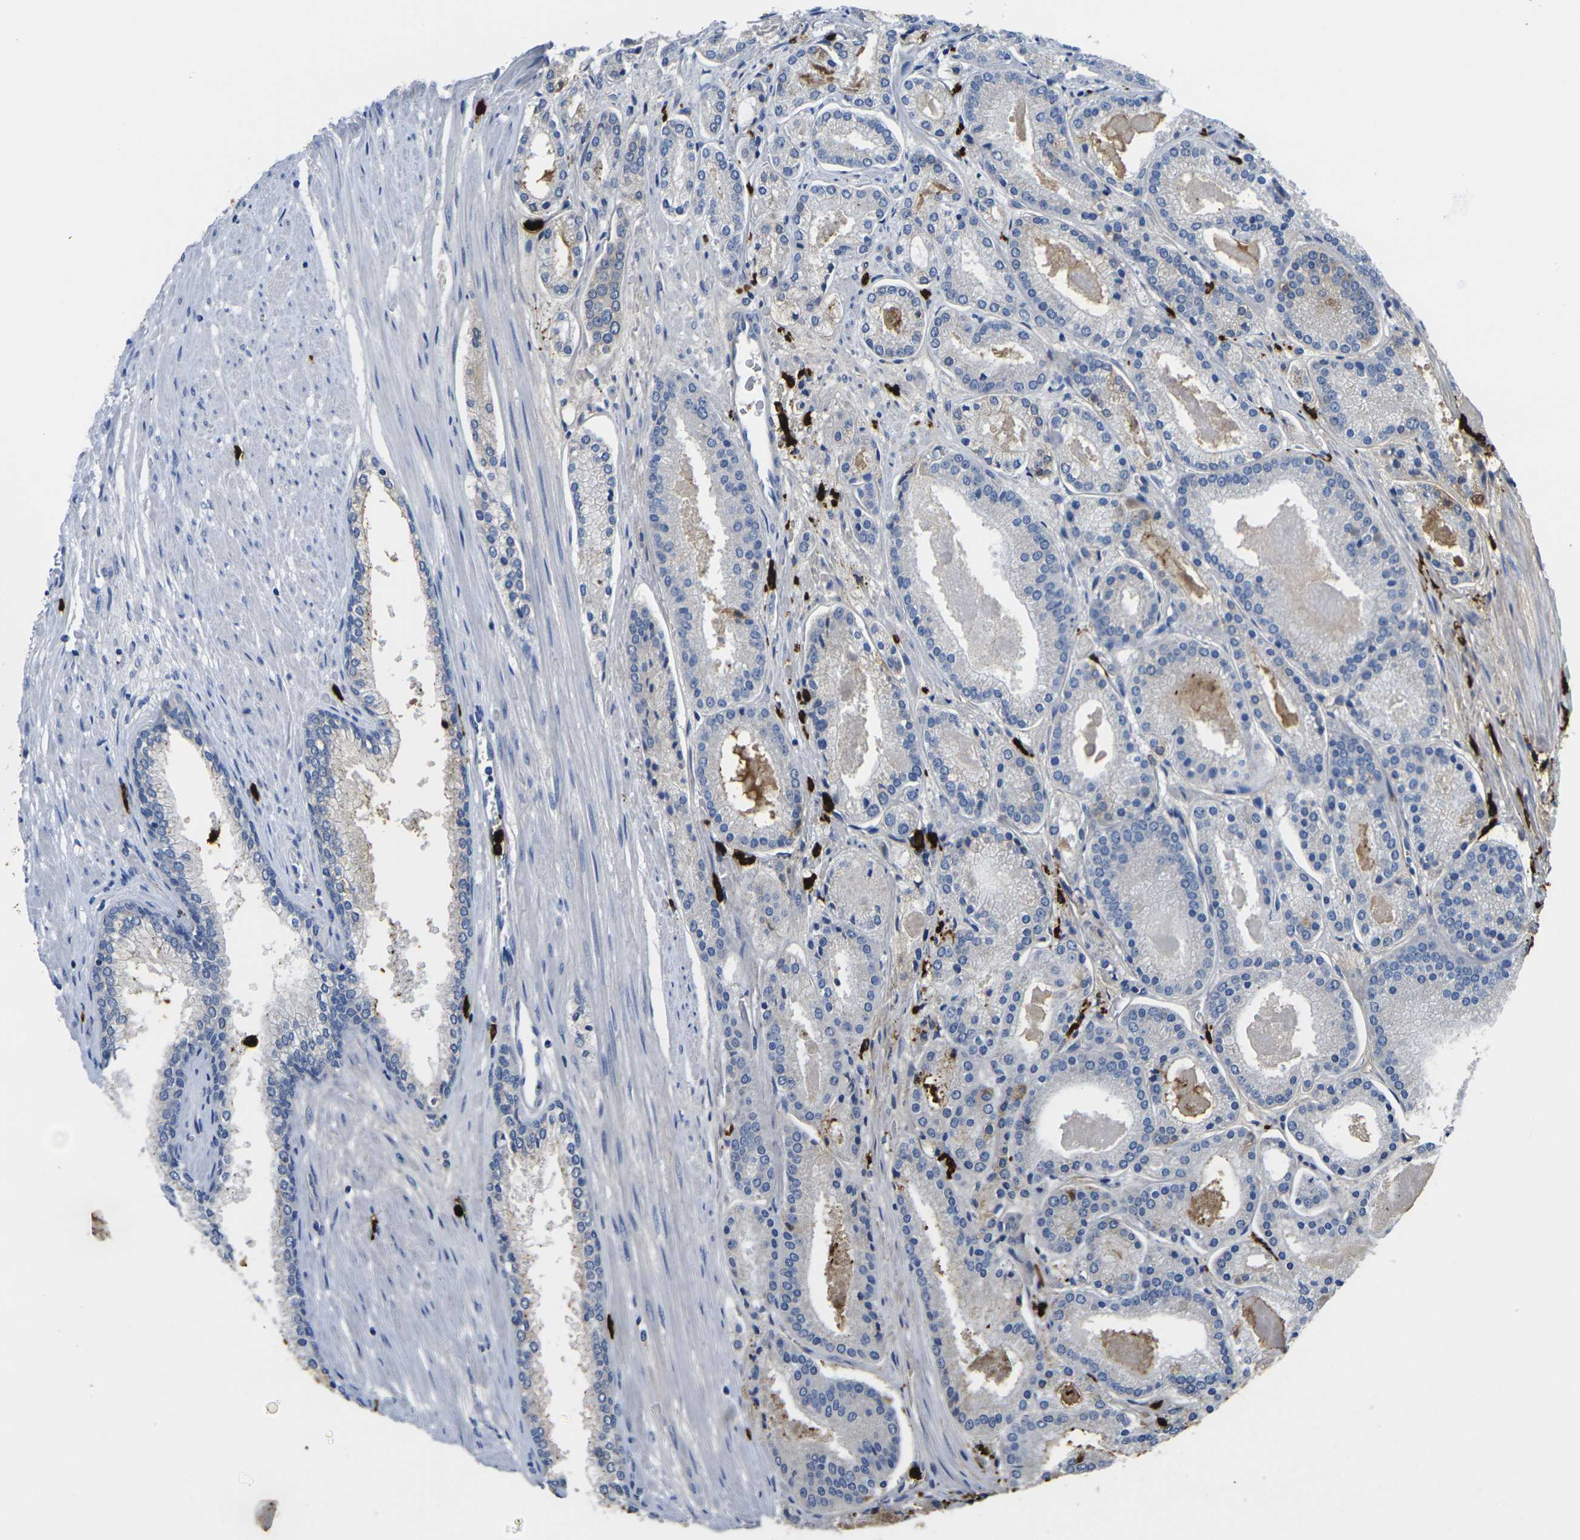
{"staining": {"intensity": "negative", "quantity": "none", "location": "none"}, "tissue": "prostate cancer", "cell_type": "Tumor cells", "image_type": "cancer", "snomed": [{"axis": "morphology", "description": "Adenocarcinoma, Low grade"}, {"axis": "topography", "description": "Prostate"}], "caption": "High power microscopy micrograph of an IHC photomicrograph of prostate cancer (adenocarcinoma (low-grade)), revealing no significant expression in tumor cells.", "gene": "S100A9", "patient": {"sex": "male", "age": 59}}